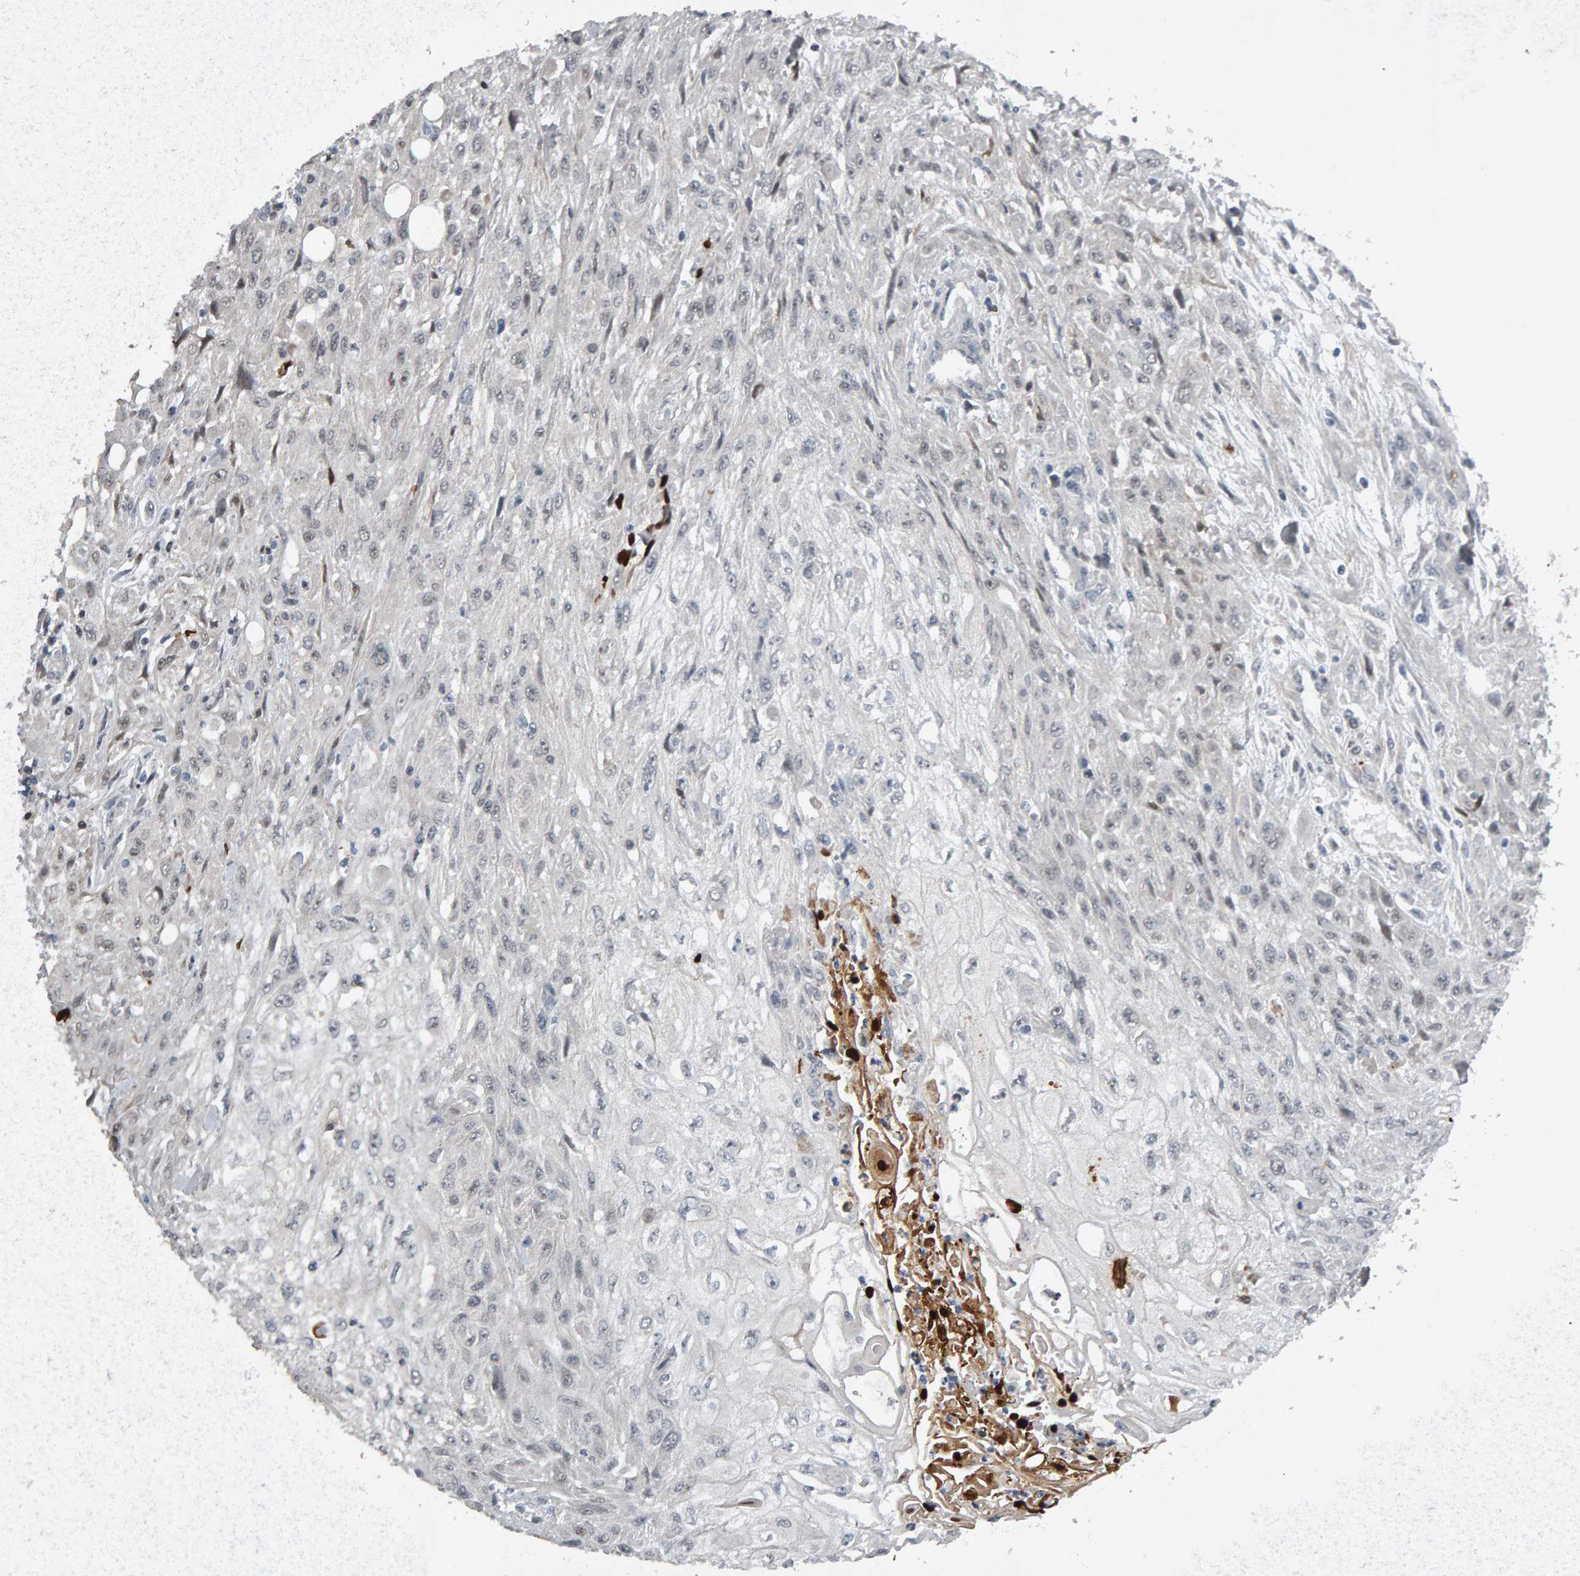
{"staining": {"intensity": "weak", "quantity": "<25%", "location": "nuclear"}, "tissue": "skin cancer", "cell_type": "Tumor cells", "image_type": "cancer", "snomed": [{"axis": "morphology", "description": "Squamous cell carcinoma, NOS"}, {"axis": "morphology", "description": "Squamous cell carcinoma, metastatic, NOS"}, {"axis": "topography", "description": "Skin"}, {"axis": "topography", "description": "Lymph node"}], "caption": "IHC photomicrograph of metastatic squamous cell carcinoma (skin) stained for a protein (brown), which demonstrates no expression in tumor cells.", "gene": "IPO8", "patient": {"sex": "male", "age": 75}}